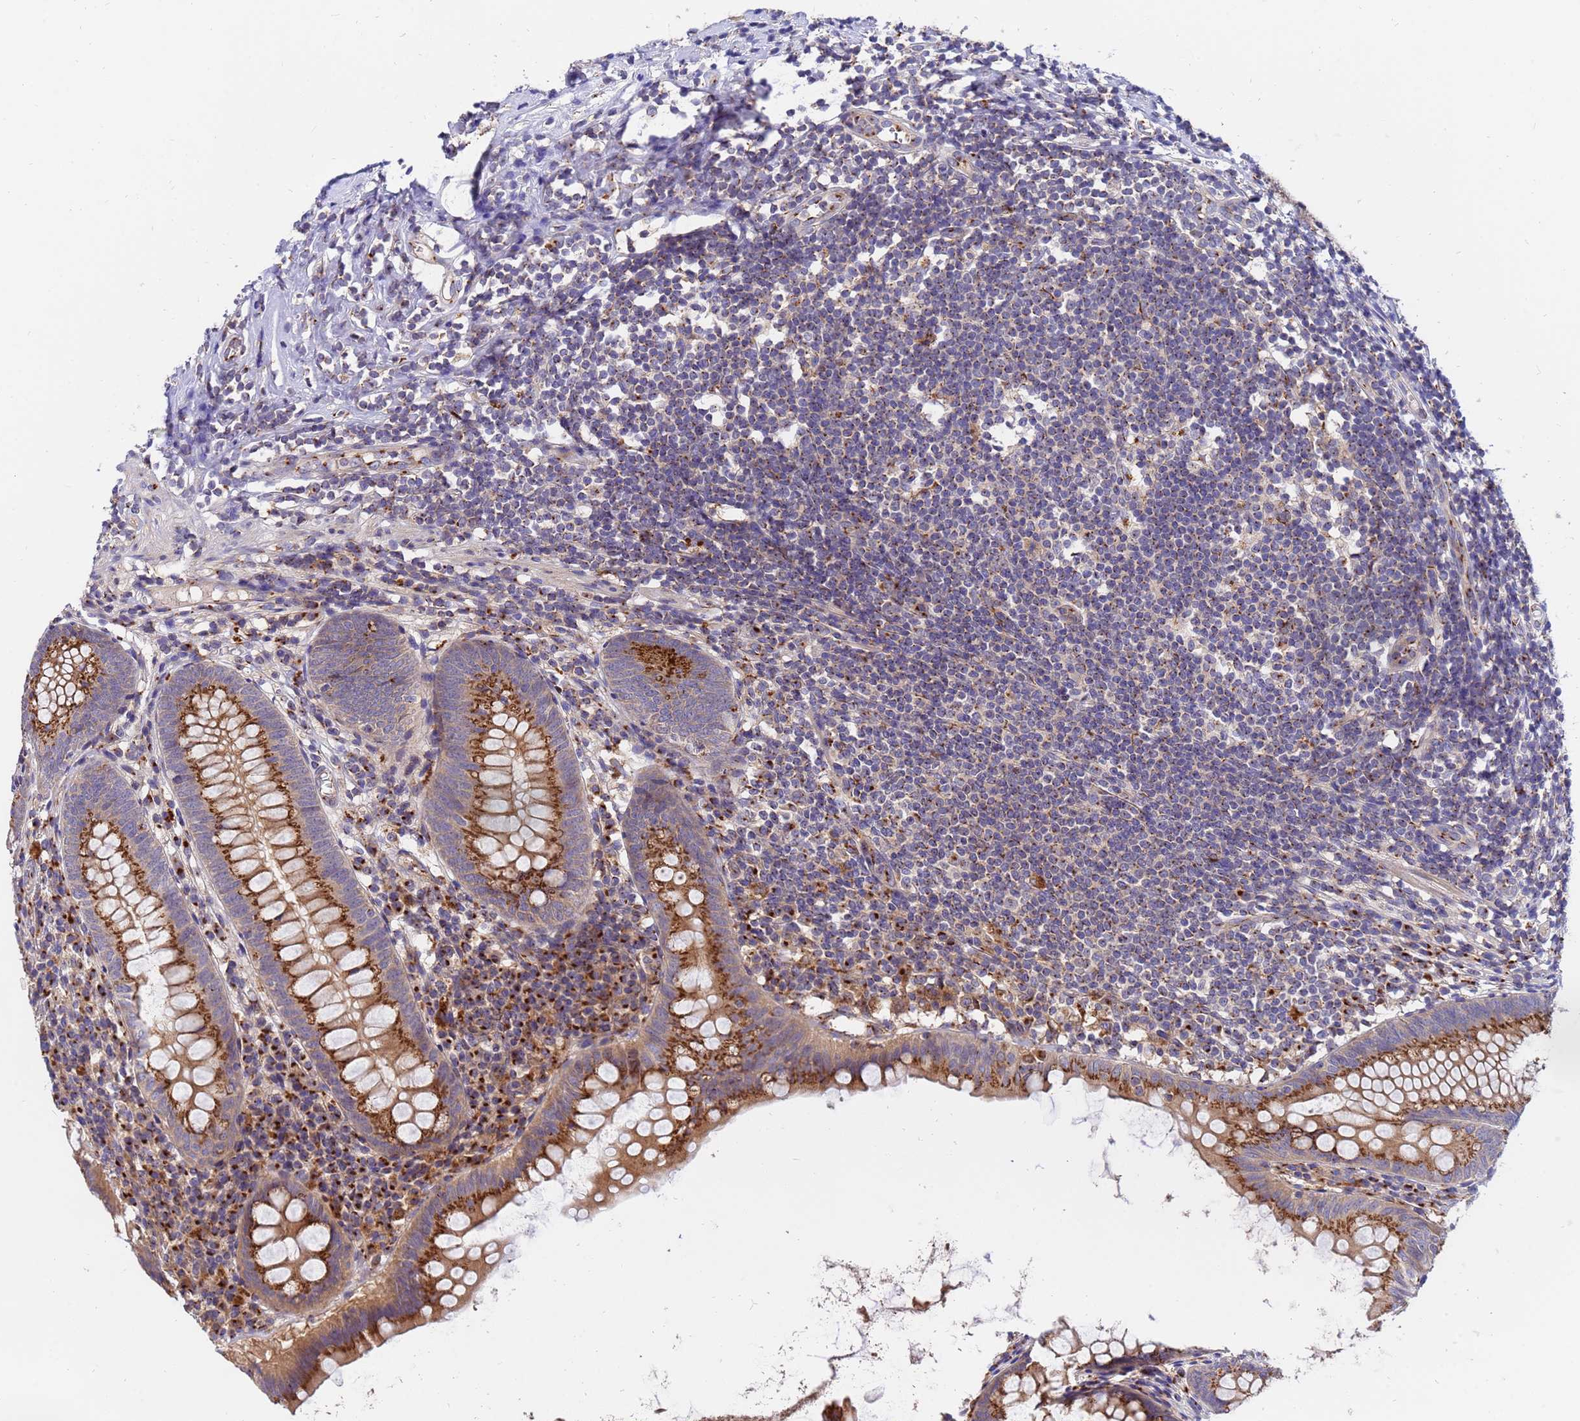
{"staining": {"intensity": "strong", "quantity": ">75%", "location": "cytoplasmic/membranous"}, "tissue": "appendix", "cell_type": "Glandular cells", "image_type": "normal", "snomed": [{"axis": "morphology", "description": "Normal tissue, NOS"}, {"axis": "topography", "description": "Appendix"}], "caption": "This photomicrograph reveals immunohistochemistry staining of normal appendix, with high strong cytoplasmic/membranous positivity in approximately >75% of glandular cells.", "gene": "HPS3", "patient": {"sex": "female", "age": 51}}